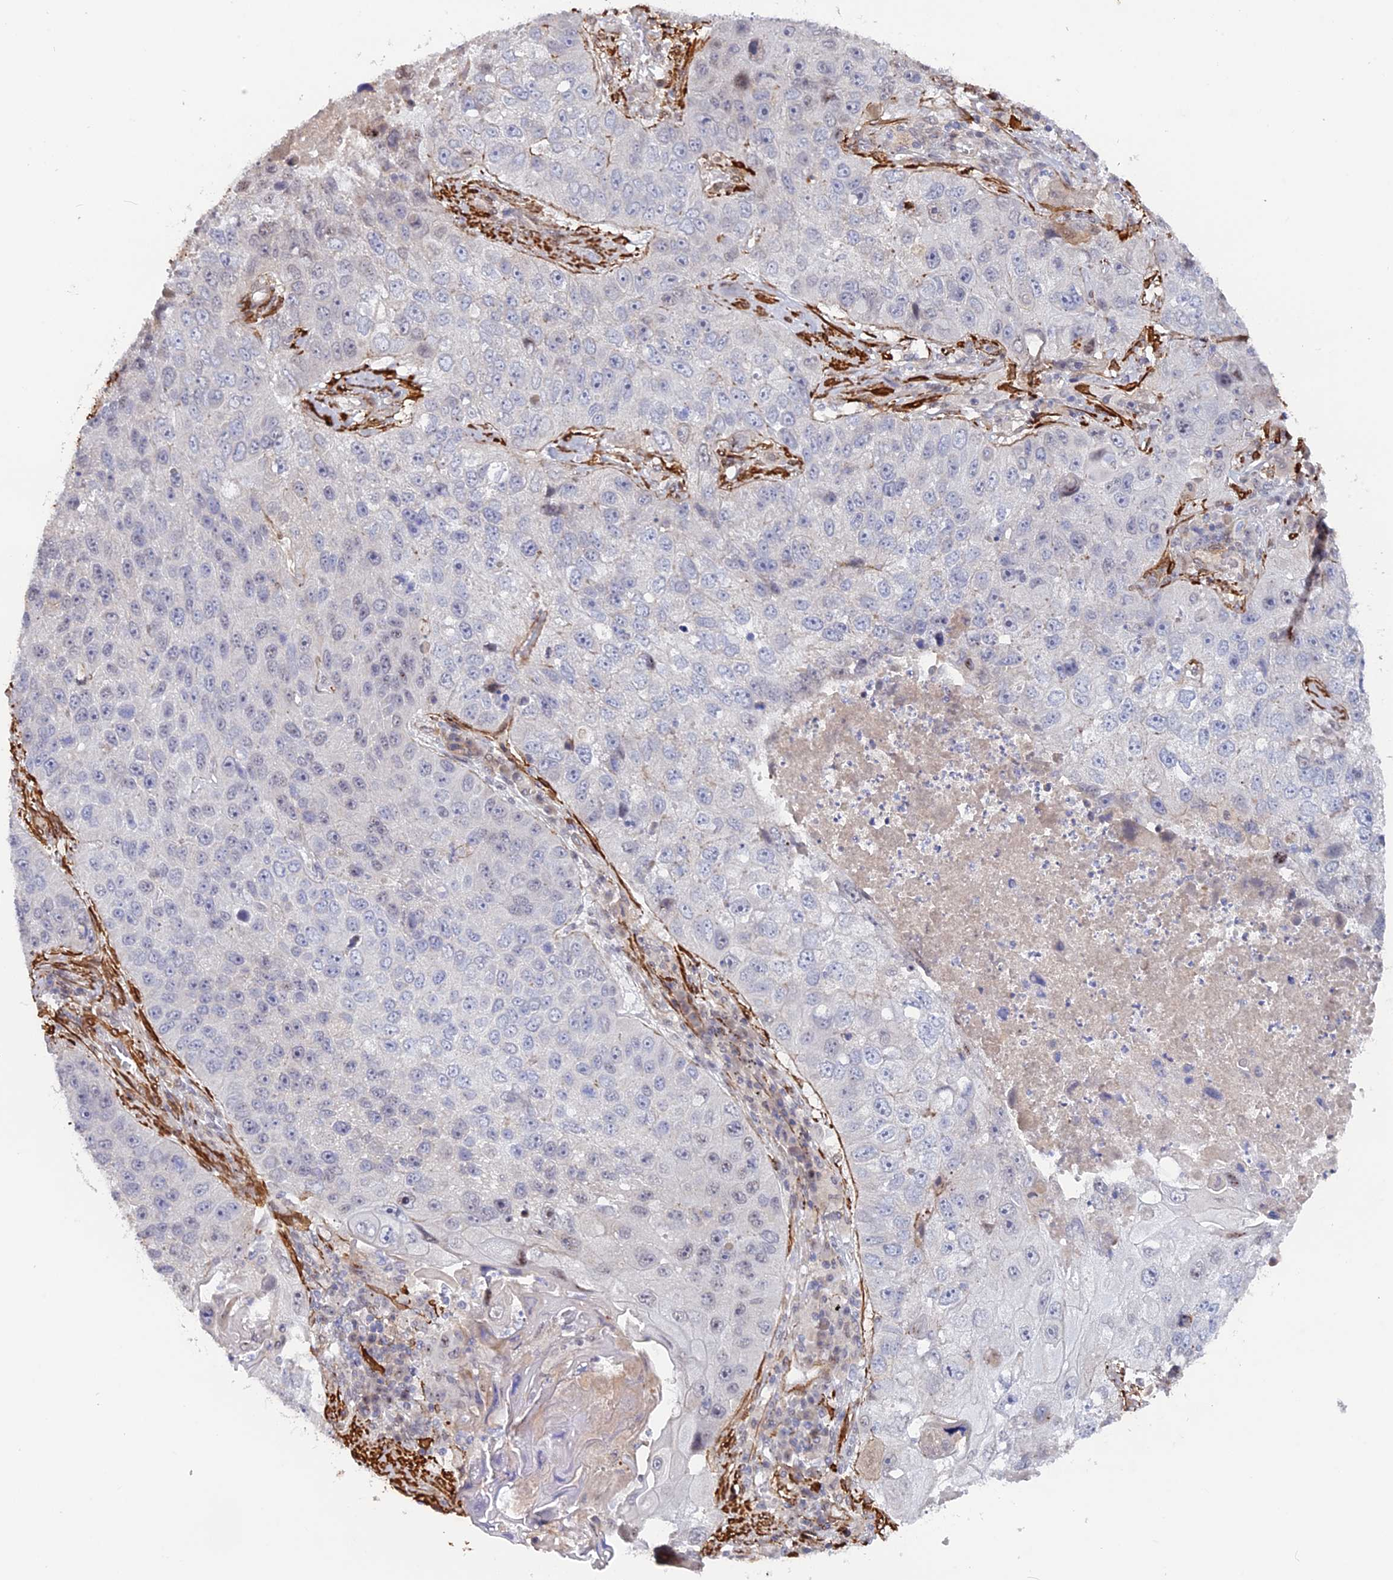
{"staining": {"intensity": "negative", "quantity": "none", "location": "none"}, "tissue": "lung cancer", "cell_type": "Tumor cells", "image_type": "cancer", "snomed": [{"axis": "morphology", "description": "Squamous cell carcinoma, NOS"}, {"axis": "topography", "description": "Lung"}], "caption": "The micrograph shows no staining of tumor cells in lung cancer. Brightfield microscopy of IHC stained with DAB (3,3'-diaminobenzidine) (brown) and hematoxylin (blue), captured at high magnification.", "gene": "CCDC154", "patient": {"sex": "male", "age": 61}}